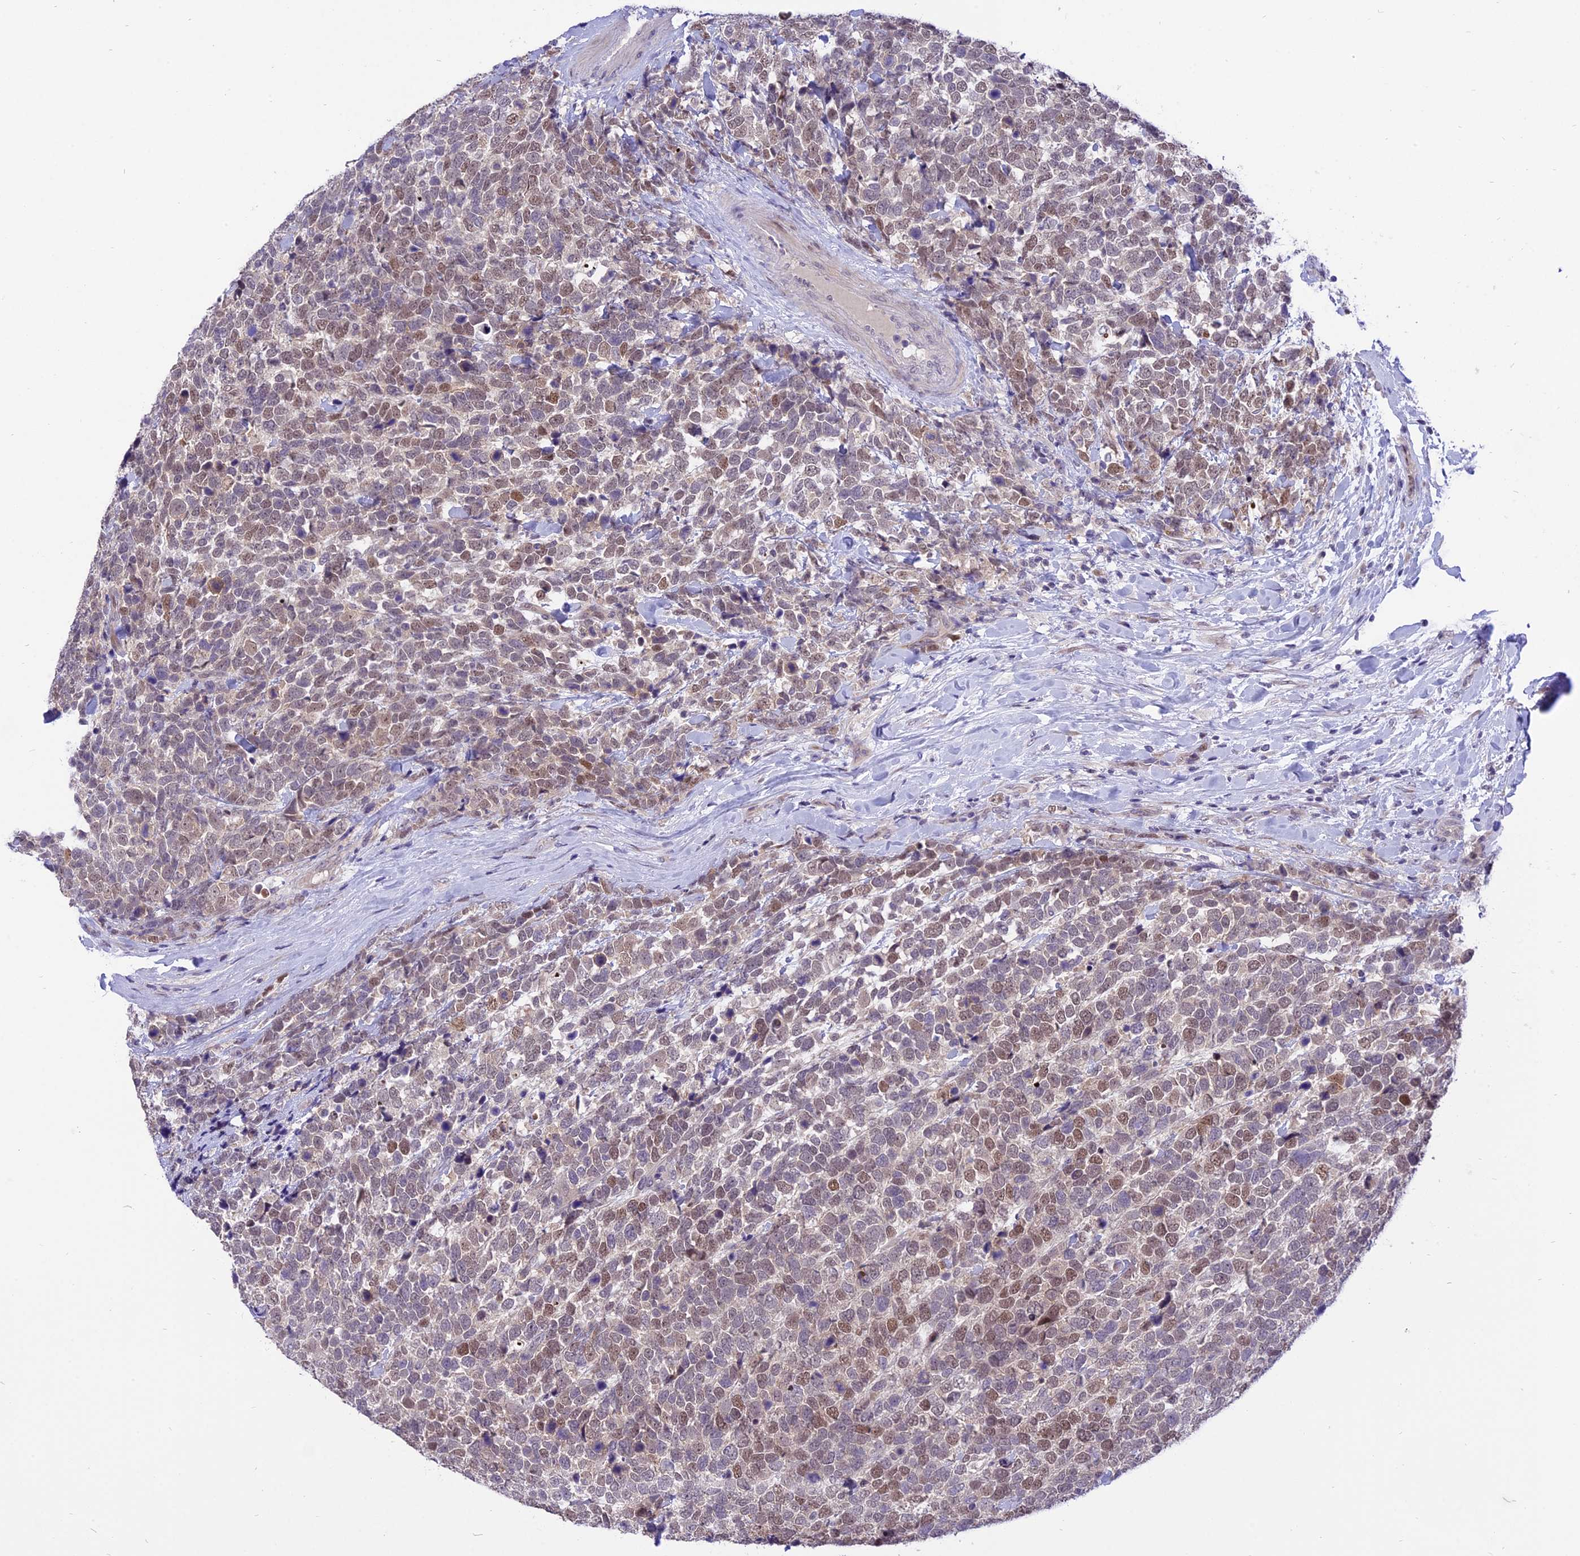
{"staining": {"intensity": "moderate", "quantity": "25%-75%", "location": "nuclear"}, "tissue": "urothelial cancer", "cell_type": "Tumor cells", "image_type": "cancer", "snomed": [{"axis": "morphology", "description": "Urothelial carcinoma, High grade"}, {"axis": "topography", "description": "Urinary bladder"}], "caption": "Immunohistochemistry (DAB (3,3'-diaminobenzidine)) staining of human urothelial carcinoma (high-grade) displays moderate nuclear protein staining in approximately 25%-75% of tumor cells.", "gene": "ZNF837", "patient": {"sex": "female", "age": 82}}